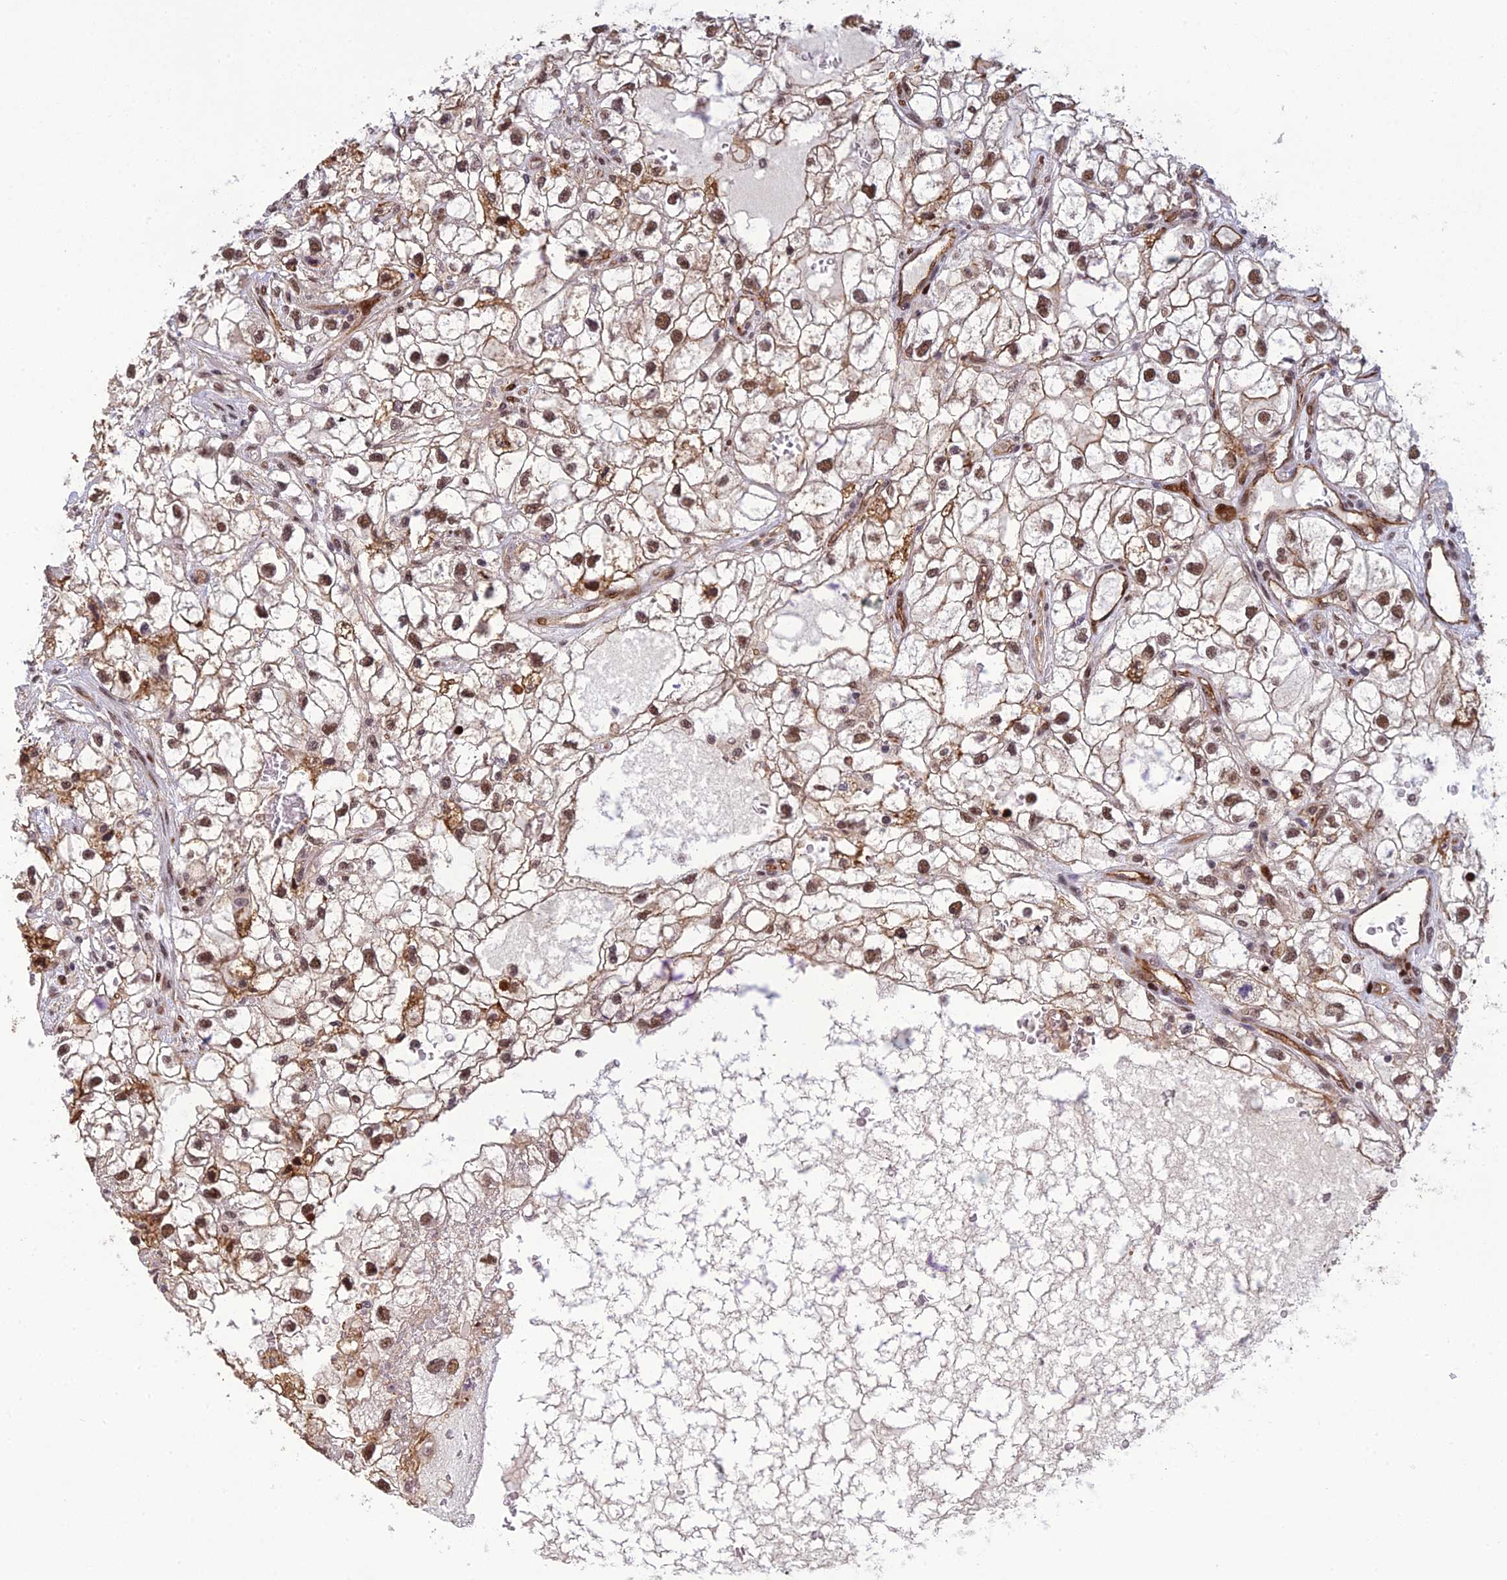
{"staining": {"intensity": "moderate", "quantity": ">75%", "location": "cytoplasmic/membranous,nuclear"}, "tissue": "renal cancer", "cell_type": "Tumor cells", "image_type": "cancer", "snomed": [{"axis": "morphology", "description": "Adenocarcinoma, NOS"}, {"axis": "topography", "description": "Kidney"}], "caption": "The histopathology image demonstrates a brown stain indicating the presence of a protein in the cytoplasmic/membranous and nuclear of tumor cells in renal cancer (adenocarcinoma). Nuclei are stained in blue.", "gene": "RANBP3", "patient": {"sex": "male", "age": 59}}